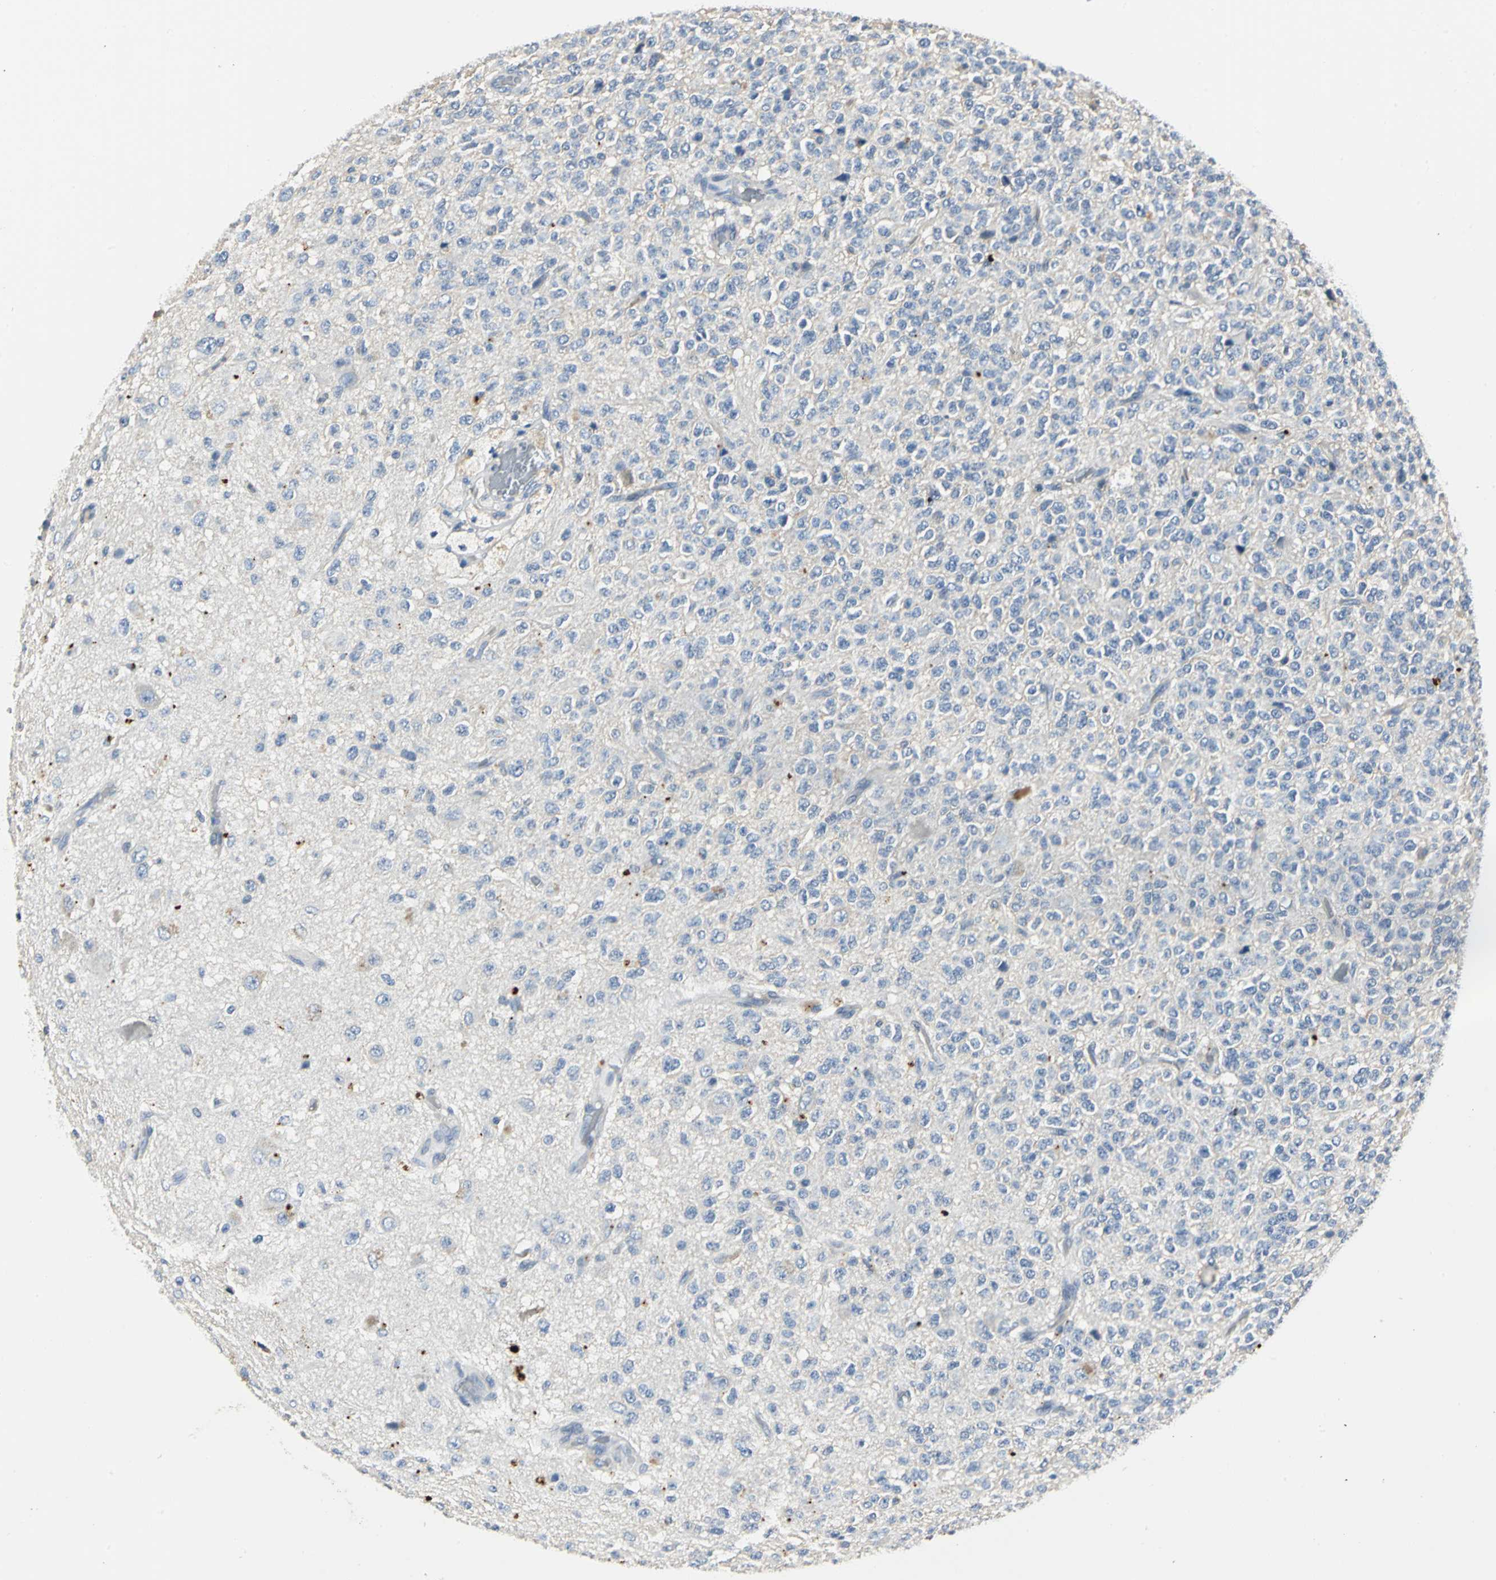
{"staining": {"intensity": "weak", "quantity": "<25%", "location": "cytoplasmic/membranous"}, "tissue": "glioma", "cell_type": "Tumor cells", "image_type": "cancer", "snomed": [{"axis": "morphology", "description": "Glioma, malignant, High grade"}, {"axis": "topography", "description": "pancreas cauda"}], "caption": "This is a histopathology image of immunohistochemistry (IHC) staining of malignant high-grade glioma, which shows no positivity in tumor cells.", "gene": "RIPOR1", "patient": {"sex": "male", "age": 60}}